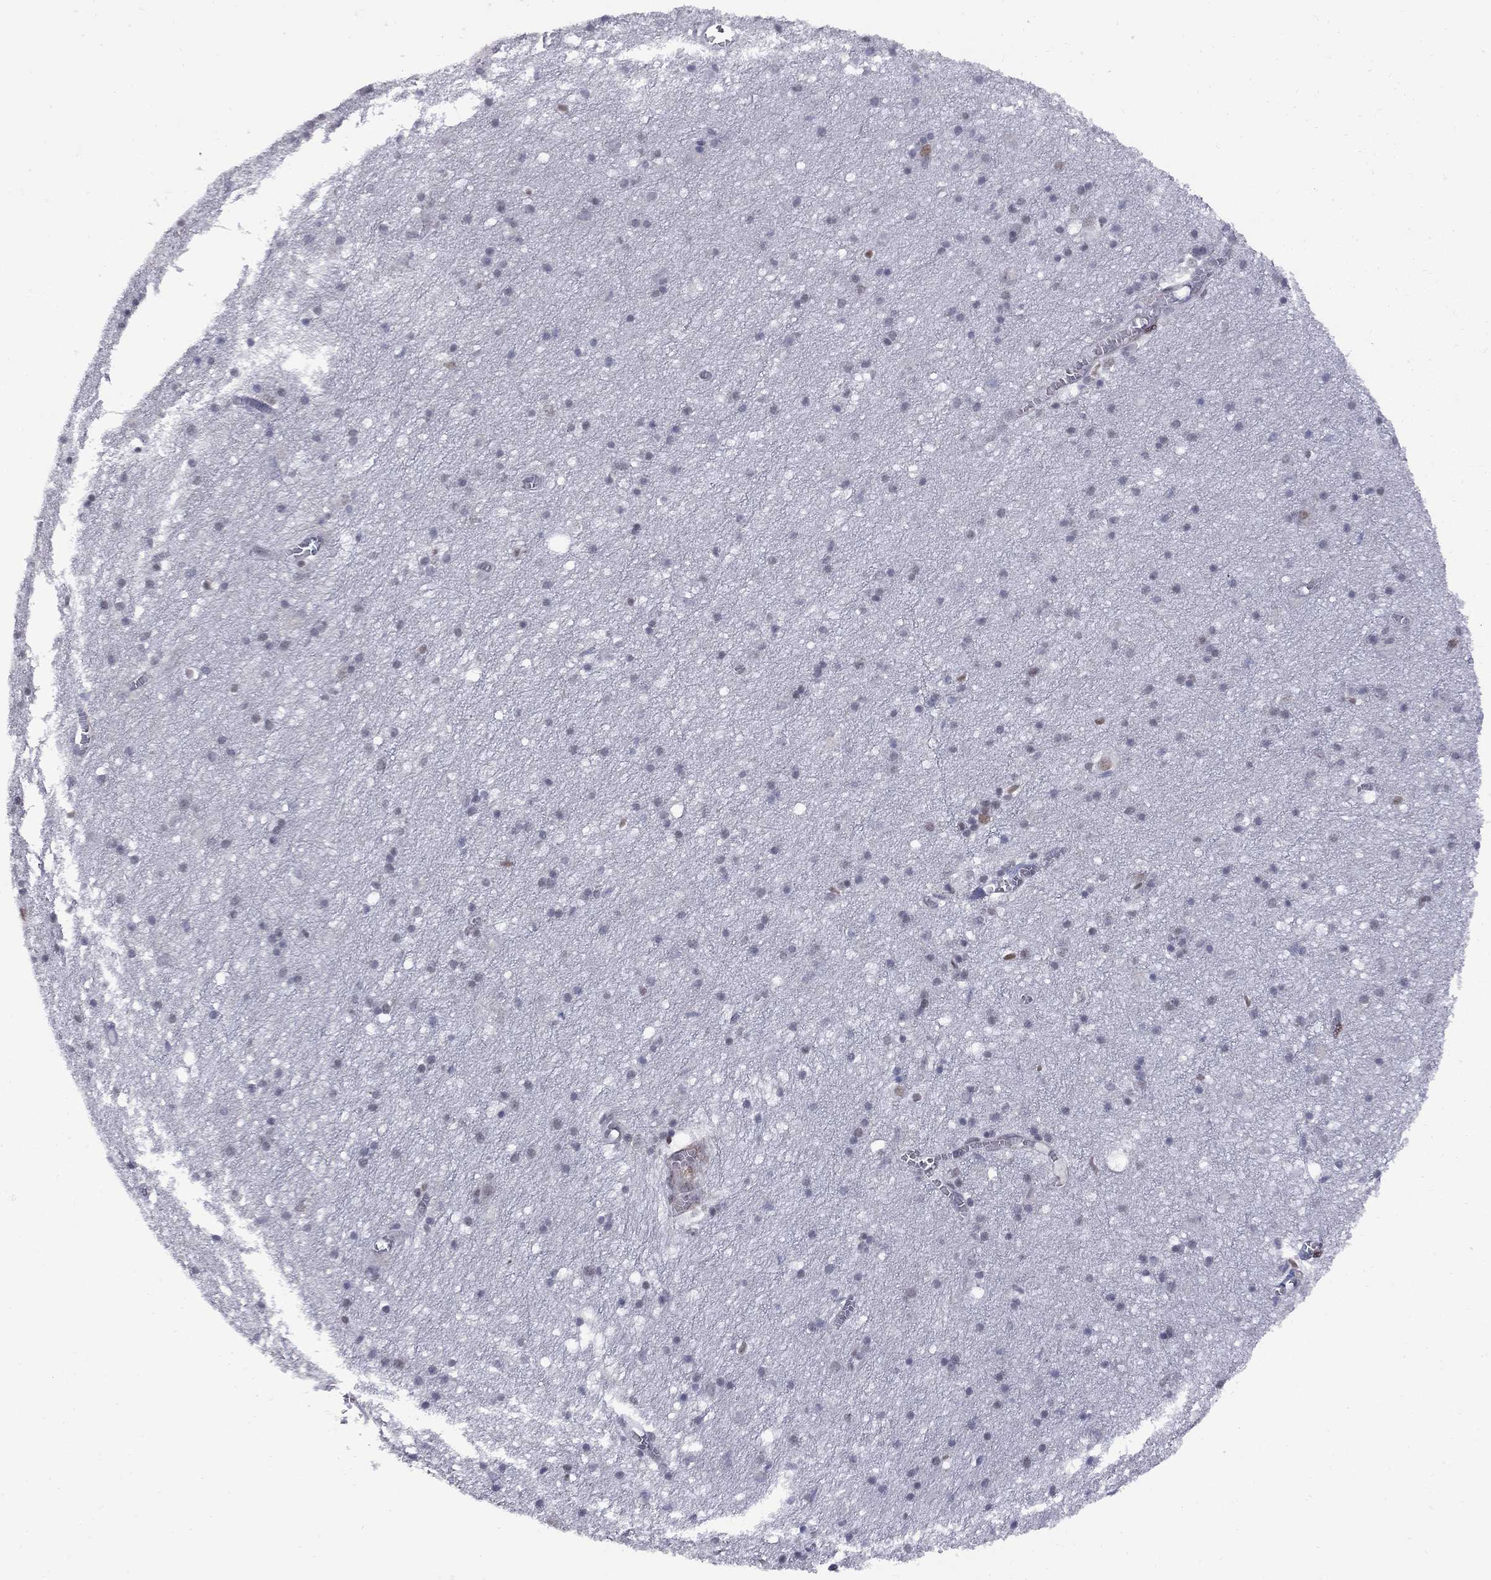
{"staining": {"intensity": "negative", "quantity": "none", "location": "none"}, "tissue": "cerebral cortex", "cell_type": "Endothelial cells", "image_type": "normal", "snomed": [{"axis": "morphology", "description": "Normal tissue, NOS"}, {"axis": "topography", "description": "Cerebral cortex"}], "caption": "This is an immunohistochemistry (IHC) photomicrograph of unremarkable human cerebral cortex. There is no positivity in endothelial cells.", "gene": "BRF1", "patient": {"sex": "male", "age": 70}}